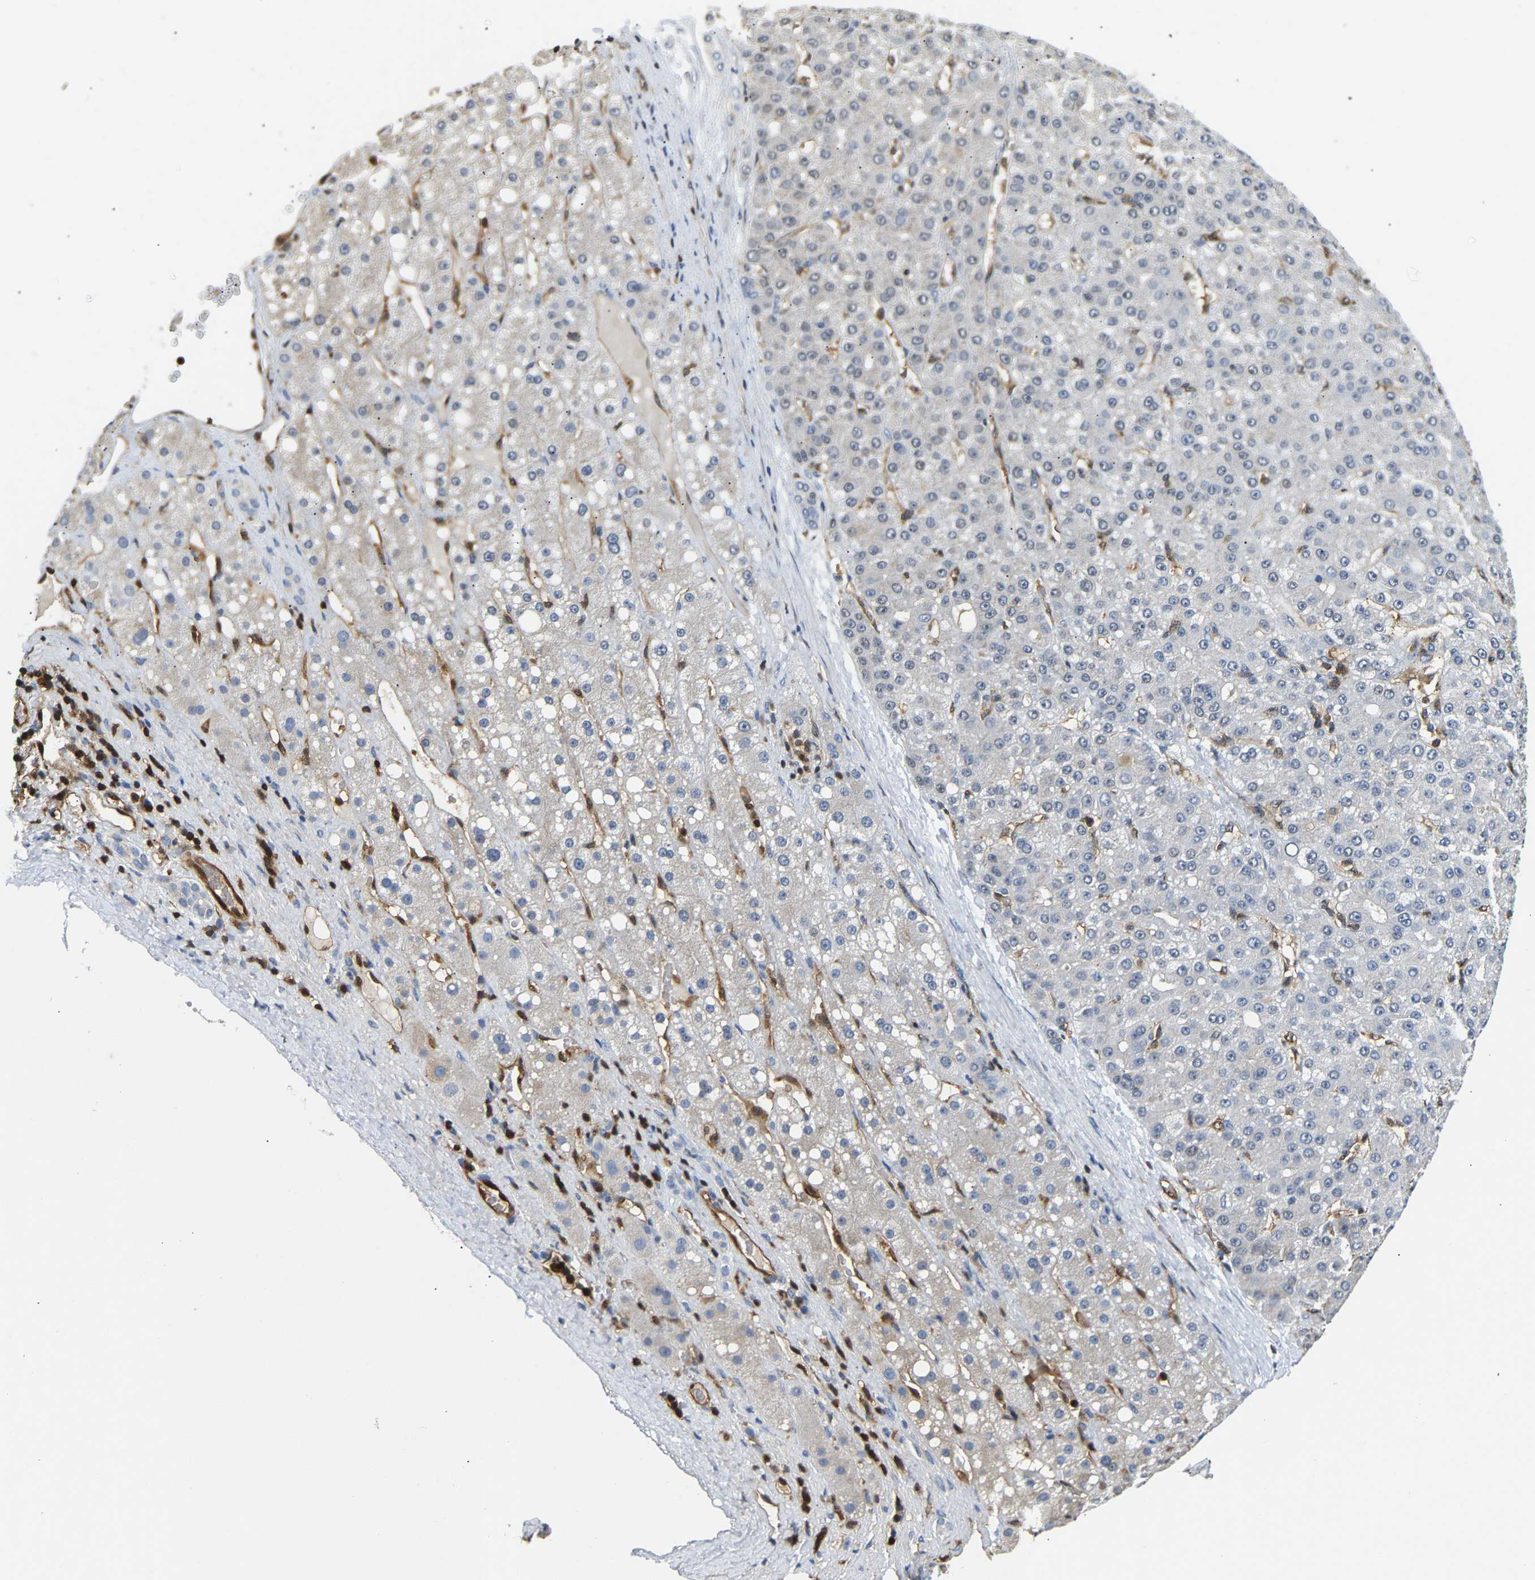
{"staining": {"intensity": "negative", "quantity": "none", "location": "none"}, "tissue": "liver cancer", "cell_type": "Tumor cells", "image_type": "cancer", "snomed": [{"axis": "morphology", "description": "Carcinoma, Hepatocellular, NOS"}, {"axis": "topography", "description": "Liver"}], "caption": "The immunohistochemistry (IHC) image has no significant expression in tumor cells of liver hepatocellular carcinoma tissue.", "gene": "GIMAP7", "patient": {"sex": "male", "age": 67}}